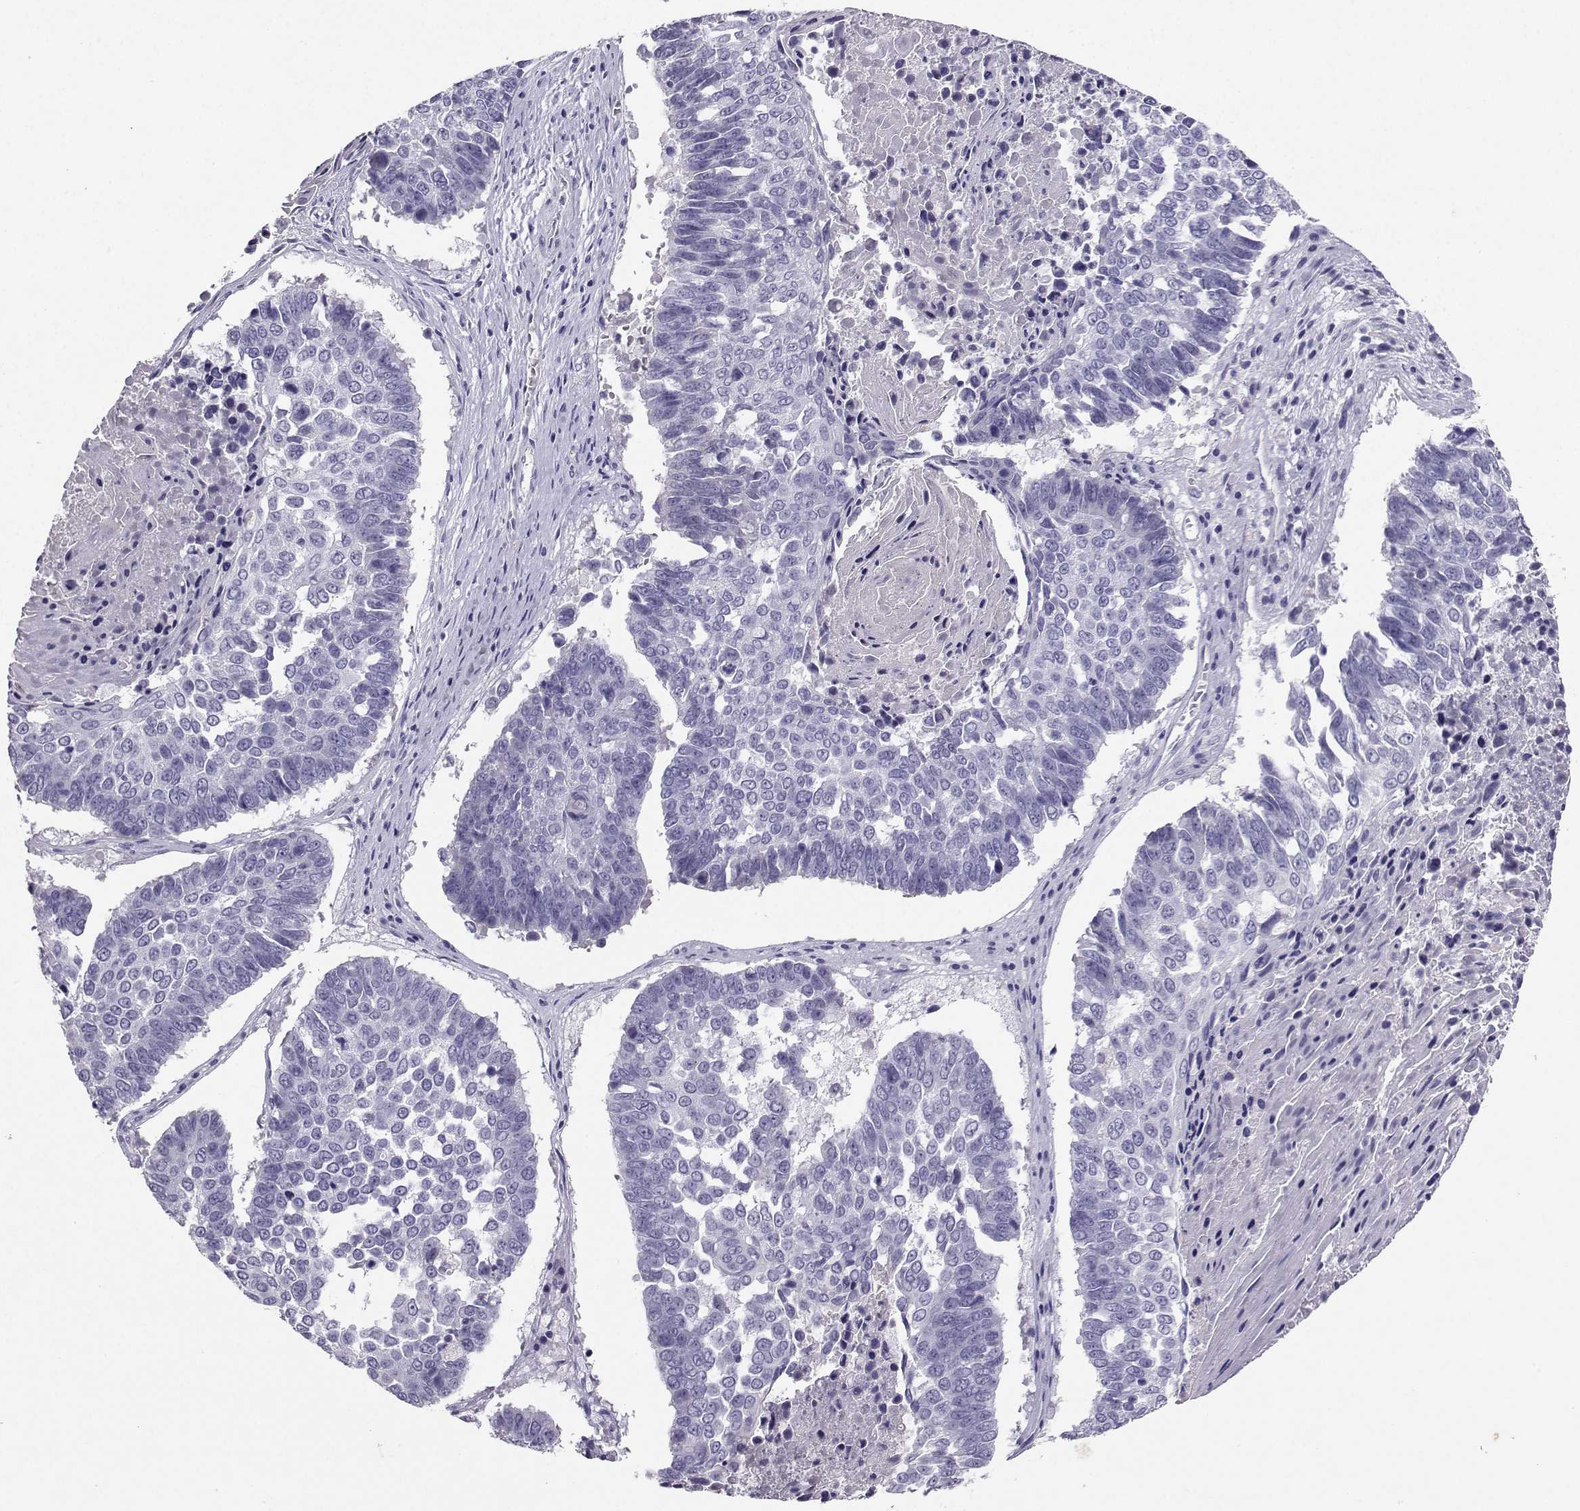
{"staining": {"intensity": "negative", "quantity": "none", "location": "none"}, "tissue": "lung cancer", "cell_type": "Tumor cells", "image_type": "cancer", "snomed": [{"axis": "morphology", "description": "Squamous cell carcinoma, NOS"}, {"axis": "topography", "description": "Lung"}], "caption": "This is an immunohistochemistry (IHC) micrograph of human lung cancer. There is no staining in tumor cells.", "gene": "GRIK4", "patient": {"sex": "male", "age": 73}}